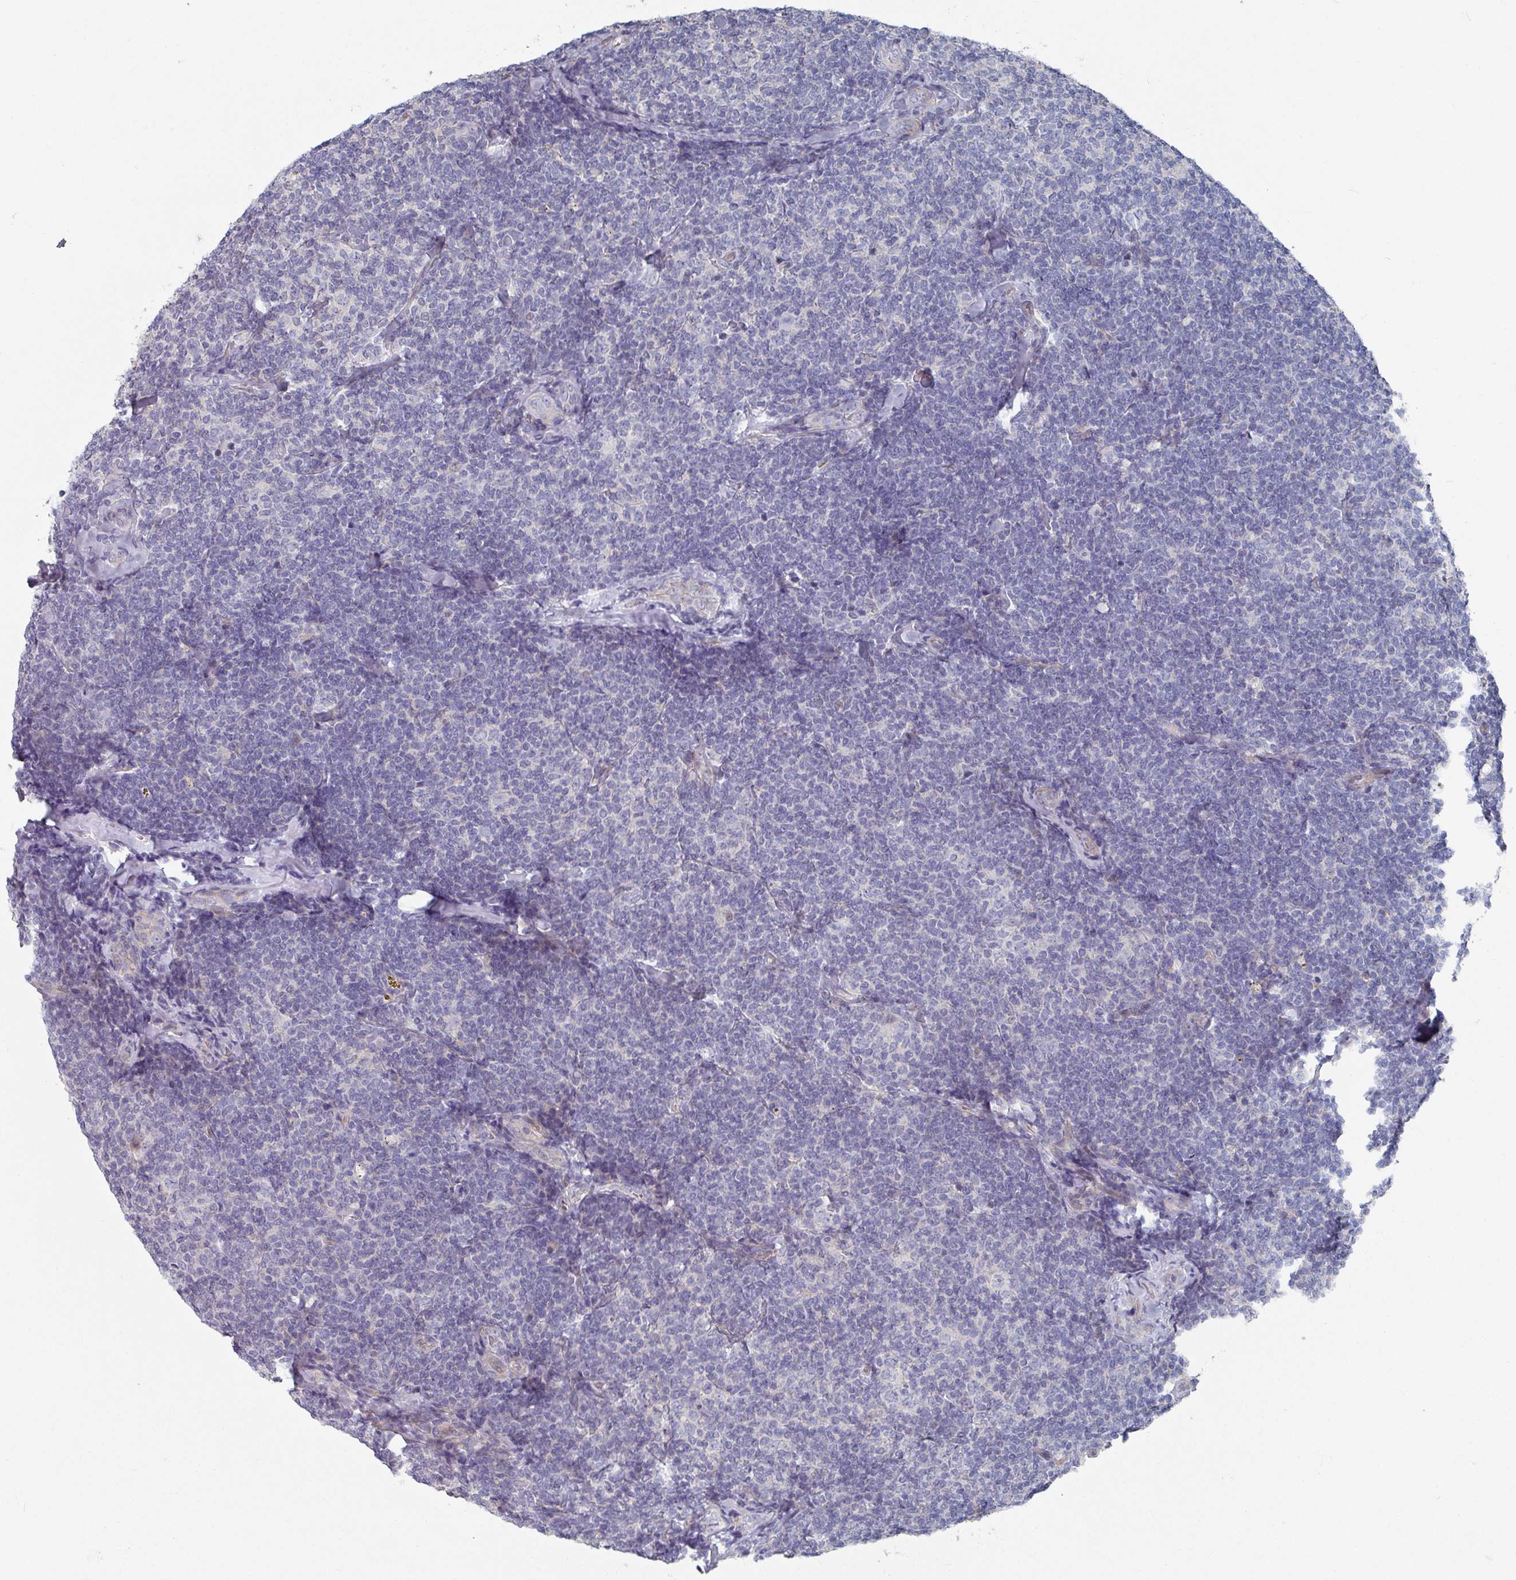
{"staining": {"intensity": "negative", "quantity": "none", "location": "none"}, "tissue": "lymphoma", "cell_type": "Tumor cells", "image_type": "cancer", "snomed": [{"axis": "morphology", "description": "Malignant lymphoma, non-Hodgkin's type, Low grade"}, {"axis": "topography", "description": "Lymph node"}], "caption": "This is a histopathology image of IHC staining of low-grade malignant lymphoma, non-Hodgkin's type, which shows no staining in tumor cells.", "gene": "EFL1", "patient": {"sex": "female", "age": 56}}